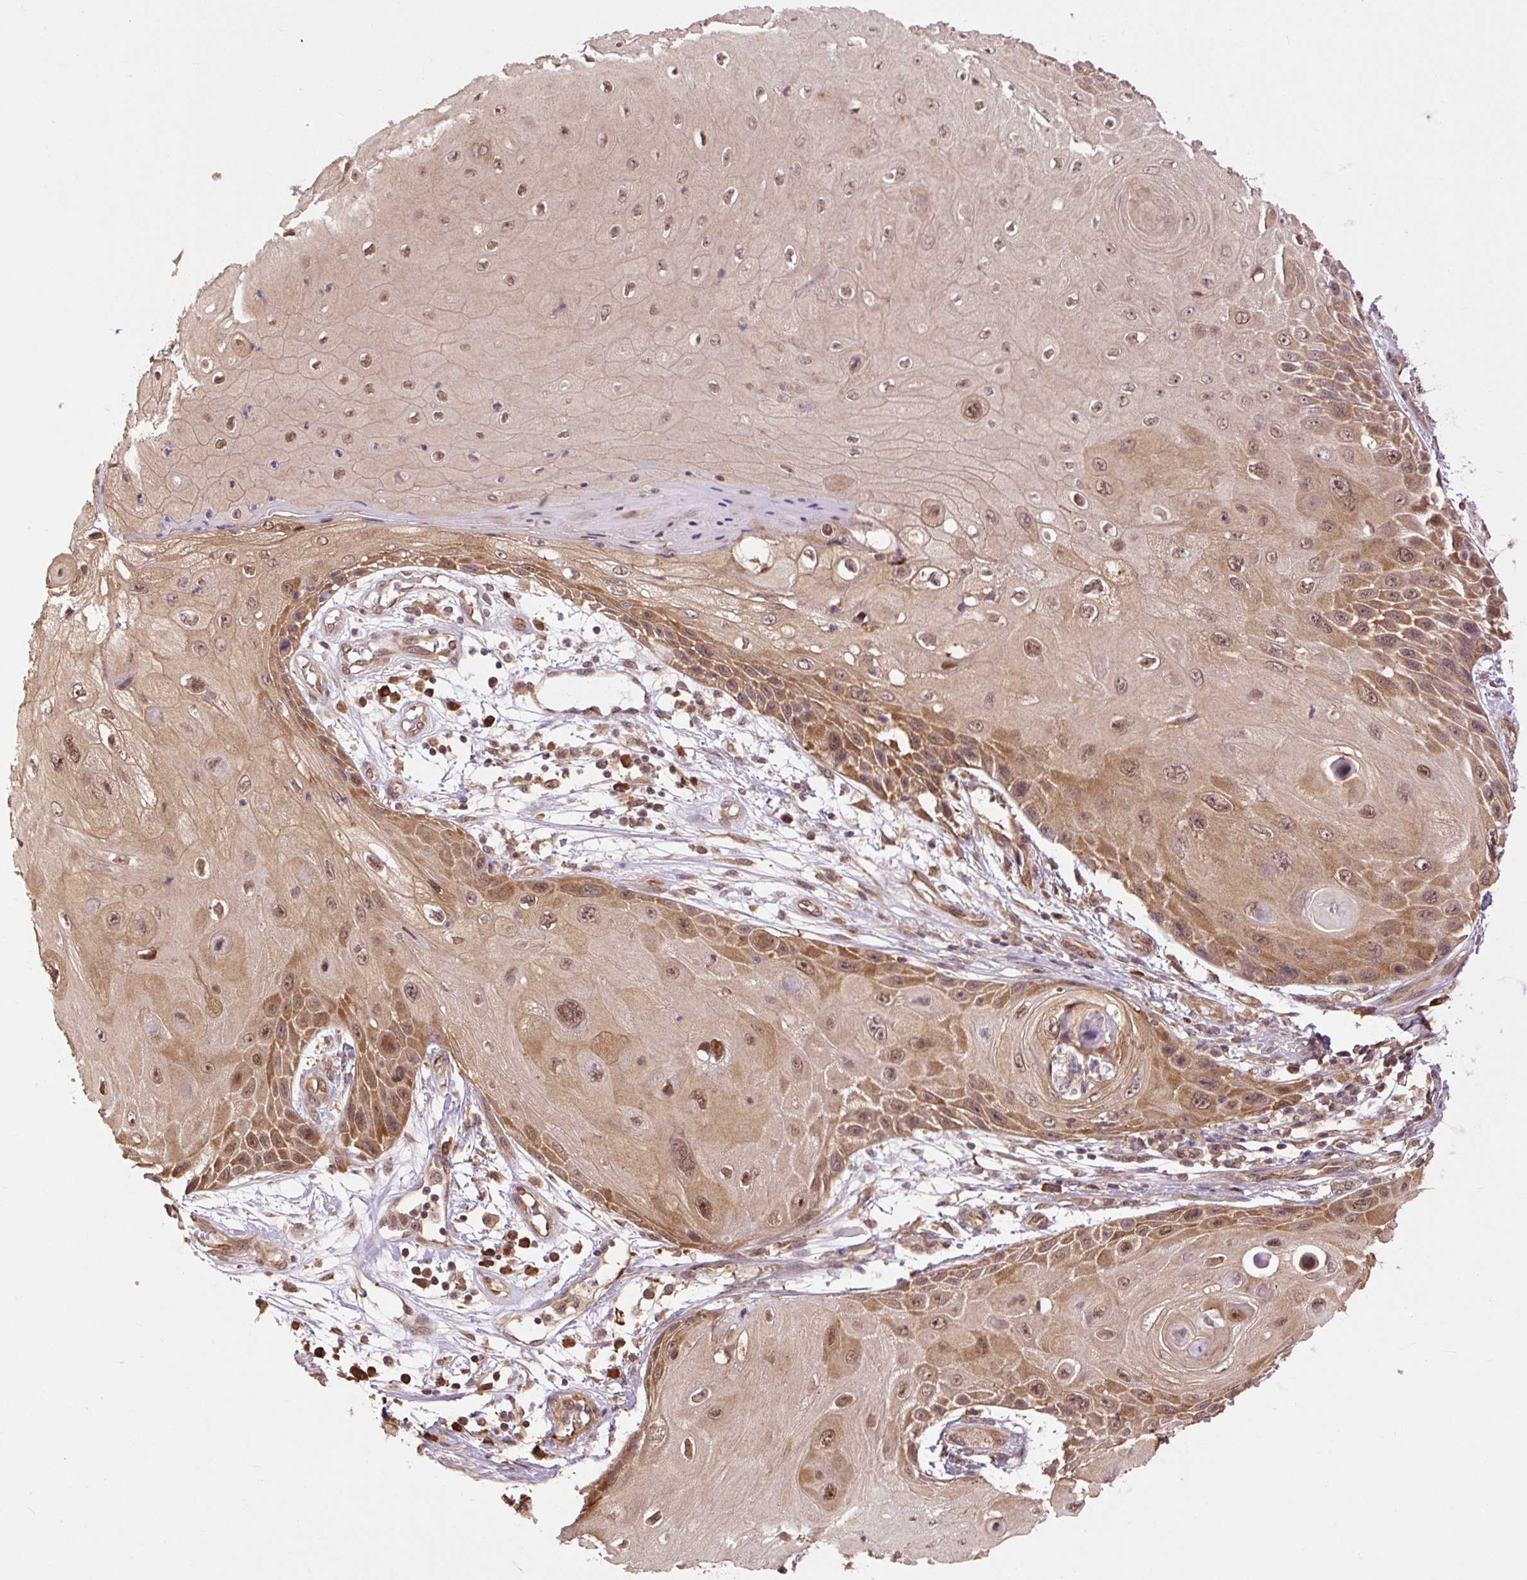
{"staining": {"intensity": "moderate", "quantity": ">75%", "location": "cytoplasmic/membranous,nuclear"}, "tissue": "skin cancer", "cell_type": "Tumor cells", "image_type": "cancer", "snomed": [{"axis": "morphology", "description": "Squamous cell carcinoma, NOS"}, {"axis": "topography", "description": "Skin"}, {"axis": "topography", "description": "Vulva"}], "caption": "This is an image of immunohistochemistry (IHC) staining of skin squamous cell carcinoma, which shows moderate expression in the cytoplasmic/membranous and nuclear of tumor cells.", "gene": "TPT1", "patient": {"sex": "female", "age": 44}}